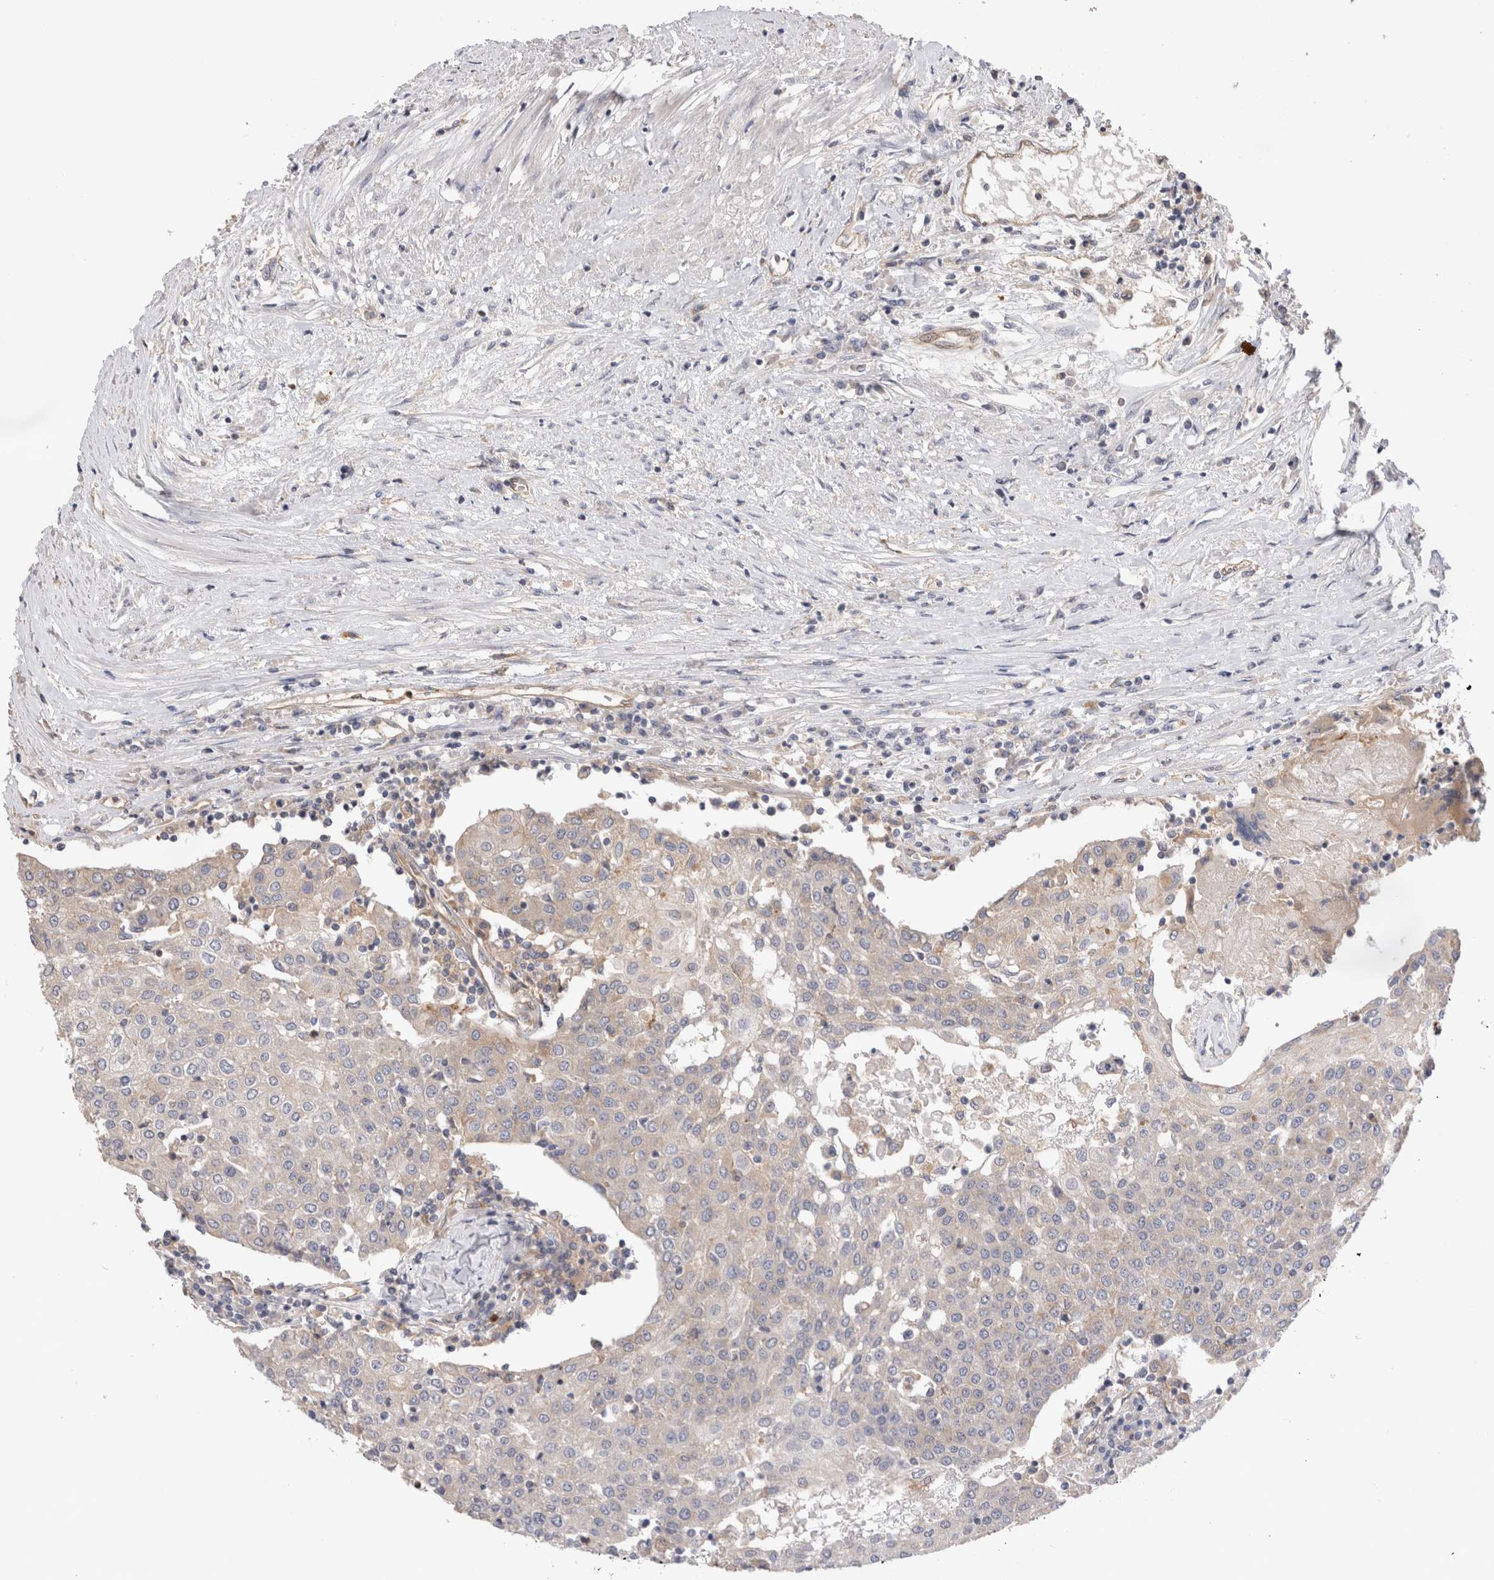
{"staining": {"intensity": "negative", "quantity": "none", "location": "none"}, "tissue": "urothelial cancer", "cell_type": "Tumor cells", "image_type": "cancer", "snomed": [{"axis": "morphology", "description": "Urothelial carcinoma, High grade"}, {"axis": "topography", "description": "Urinary bladder"}], "caption": "An image of urothelial cancer stained for a protein exhibits no brown staining in tumor cells.", "gene": "BNIP2", "patient": {"sex": "female", "age": 85}}